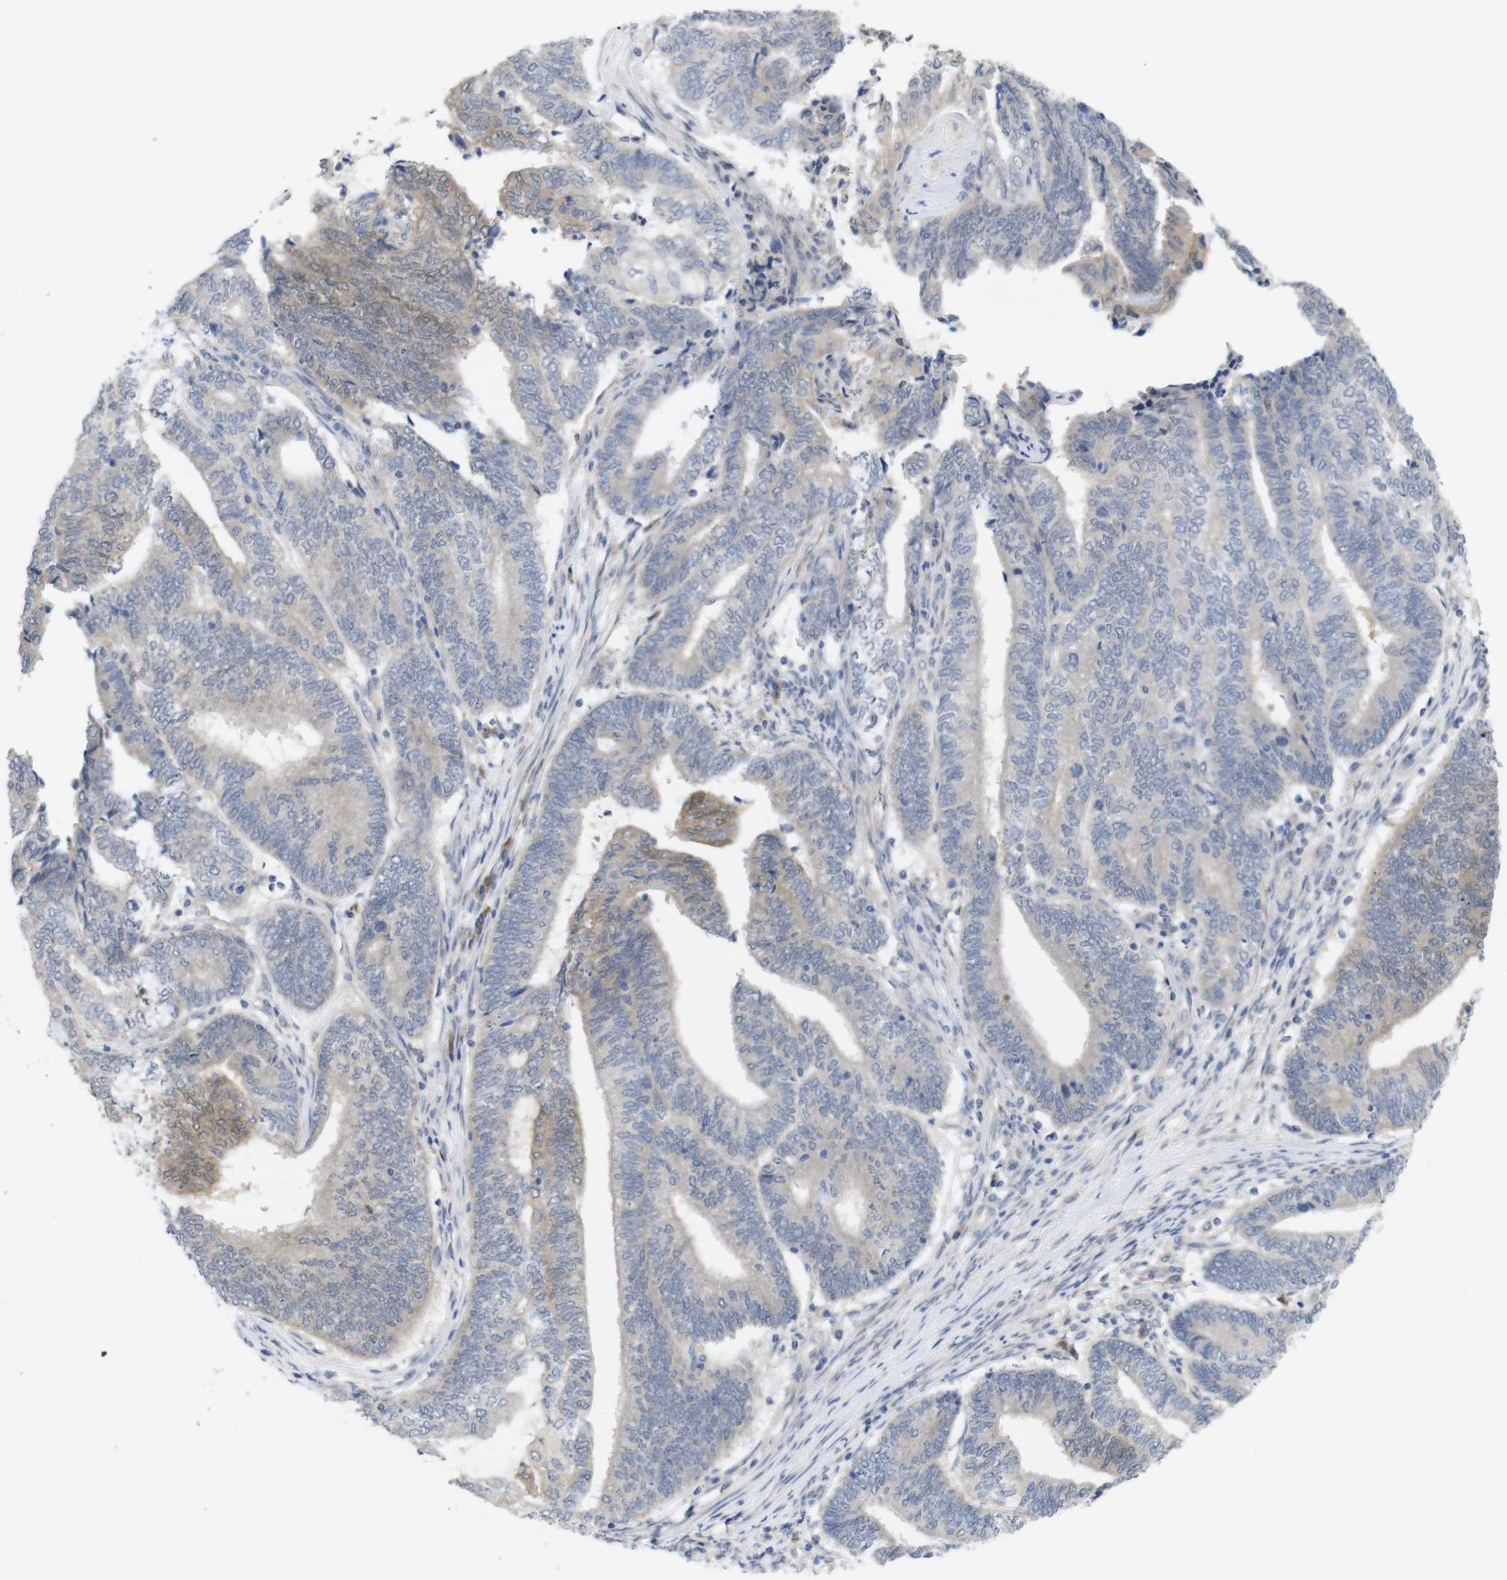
{"staining": {"intensity": "moderate", "quantity": "<25%", "location": "cytoplasmic/membranous"}, "tissue": "endometrial cancer", "cell_type": "Tumor cells", "image_type": "cancer", "snomed": [{"axis": "morphology", "description": "Adenocarcinoma, NOS"}, {"axis": "topography", "description": "Uterus"}, {"axis": "topography", "description": "Endometrium"}], "caption": "Immunohistochemistry (IHC) micrograph of human endometrial cancer (adenocarcinoma) stained for a protein (brown), which shows low levels of moderate cytoplasmic/membranous expression in about <25% of tumor cells.", "gene": "BCAR3", "patient": {"sex": "female", "age": 70}}